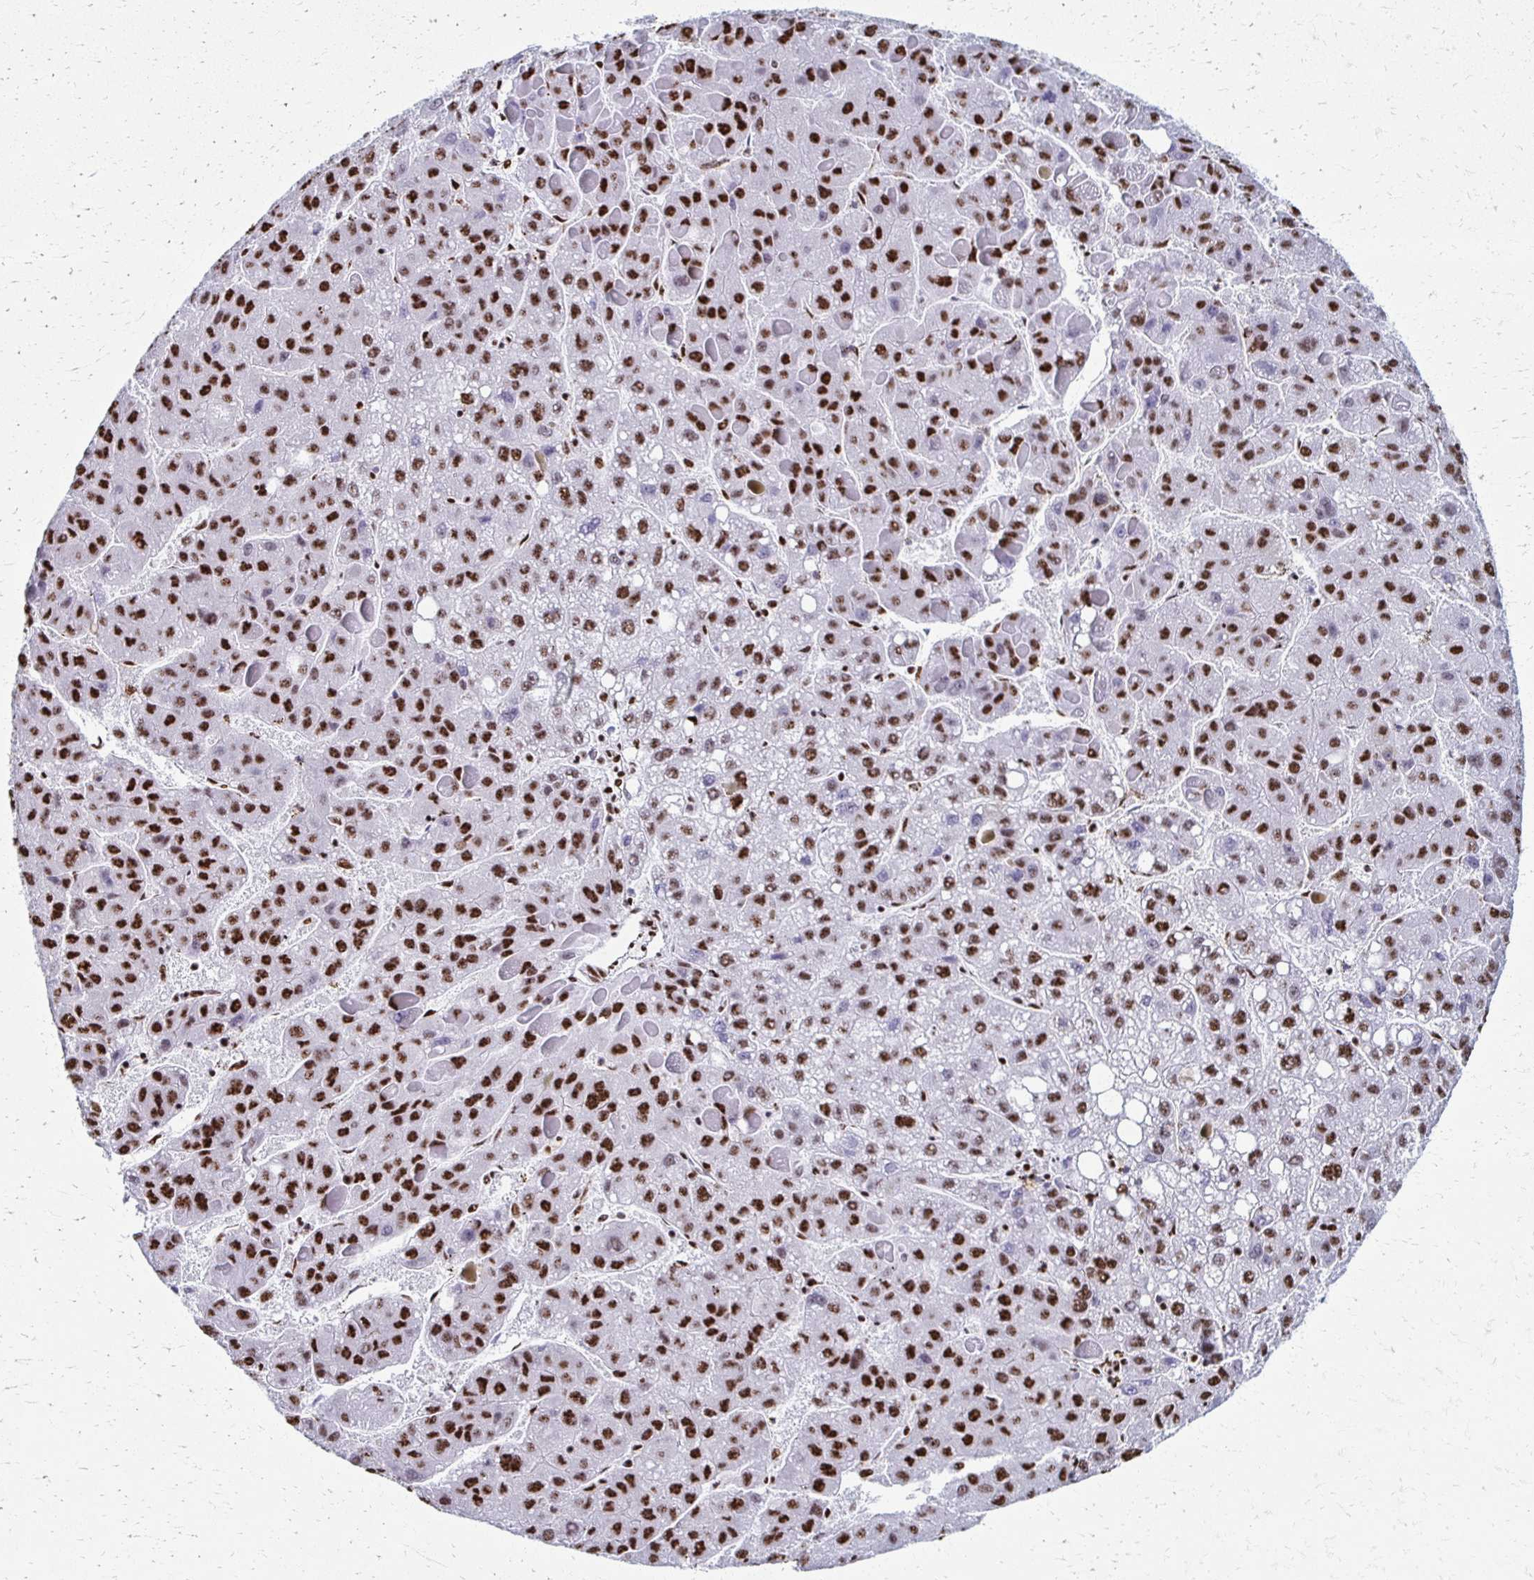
{"staining": {"intensity": "strong", "quantity": ">75%", "location": "nuclear"}, "tissue": "liver cancer", "cell_type": "Tumor cells", "image_type": "cancer", "snomed": [{"axis": "morphology", "description": "Carcinoma, Hepatocellular, NOS"}, {"axis": "topography", "description": "Liver"}], "caption": "Human liver hepatocellular carcinoma stained with a protein marker exhibits strong staining in tumor cells.", "gene": "NONO", "patient": {"sex": "female", "age": 82}}